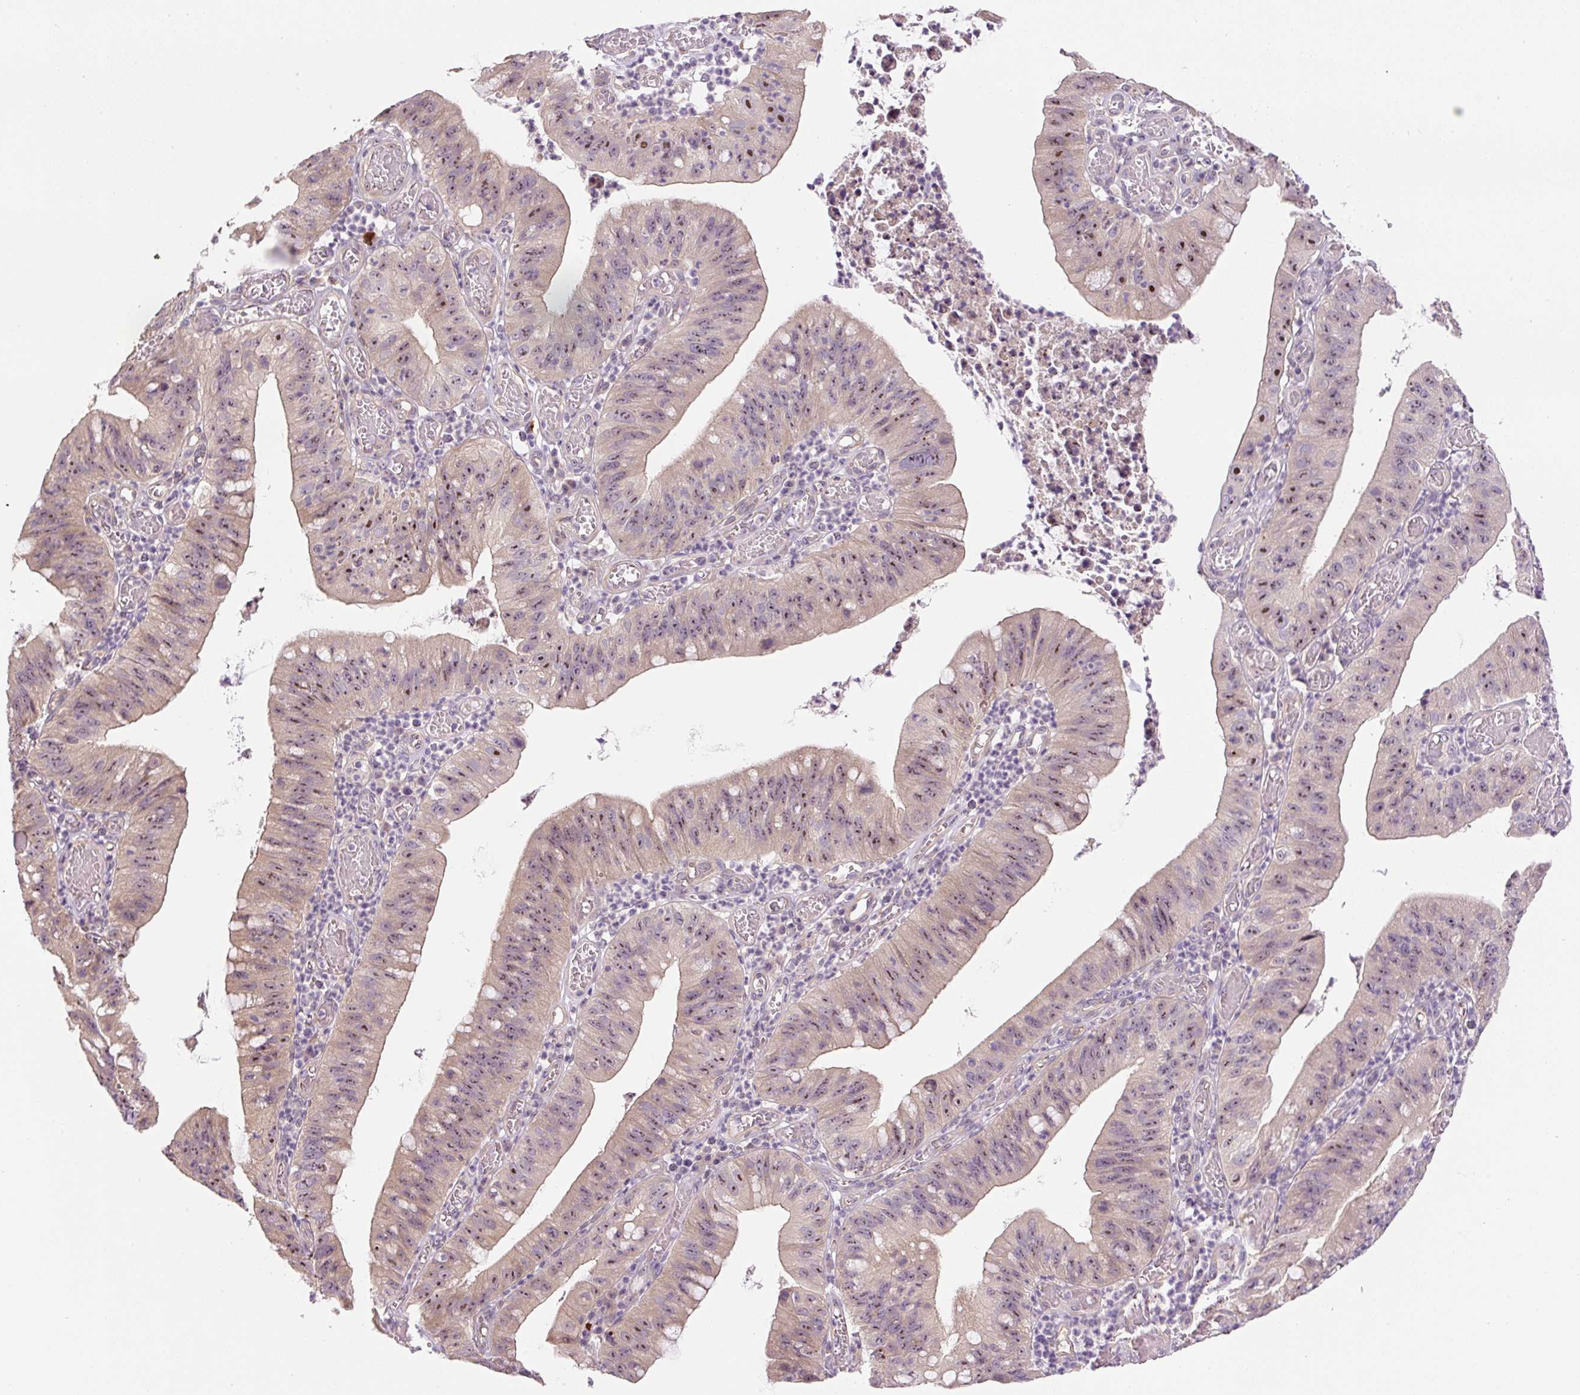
{"staining": {"intensity": "moderate", "quantity": "25%-75%", "location": "nuclear"}, "tissue": "stomach cancer", "cell_type": "Tumor cells", "image_type": "cancer", "snomed": [{"axis": "morphology", "description": "Adenocarcinoma, NOS"}, {"axis": "topography", "description": "Stomach"}], "caption": "Moderate nuclear staining for a protein is present in about 25%-75% of tumor cells of stomach cancer using IHC.", "gene": "TMEM151B", "patient": {"sex": "male", "age": 59}}